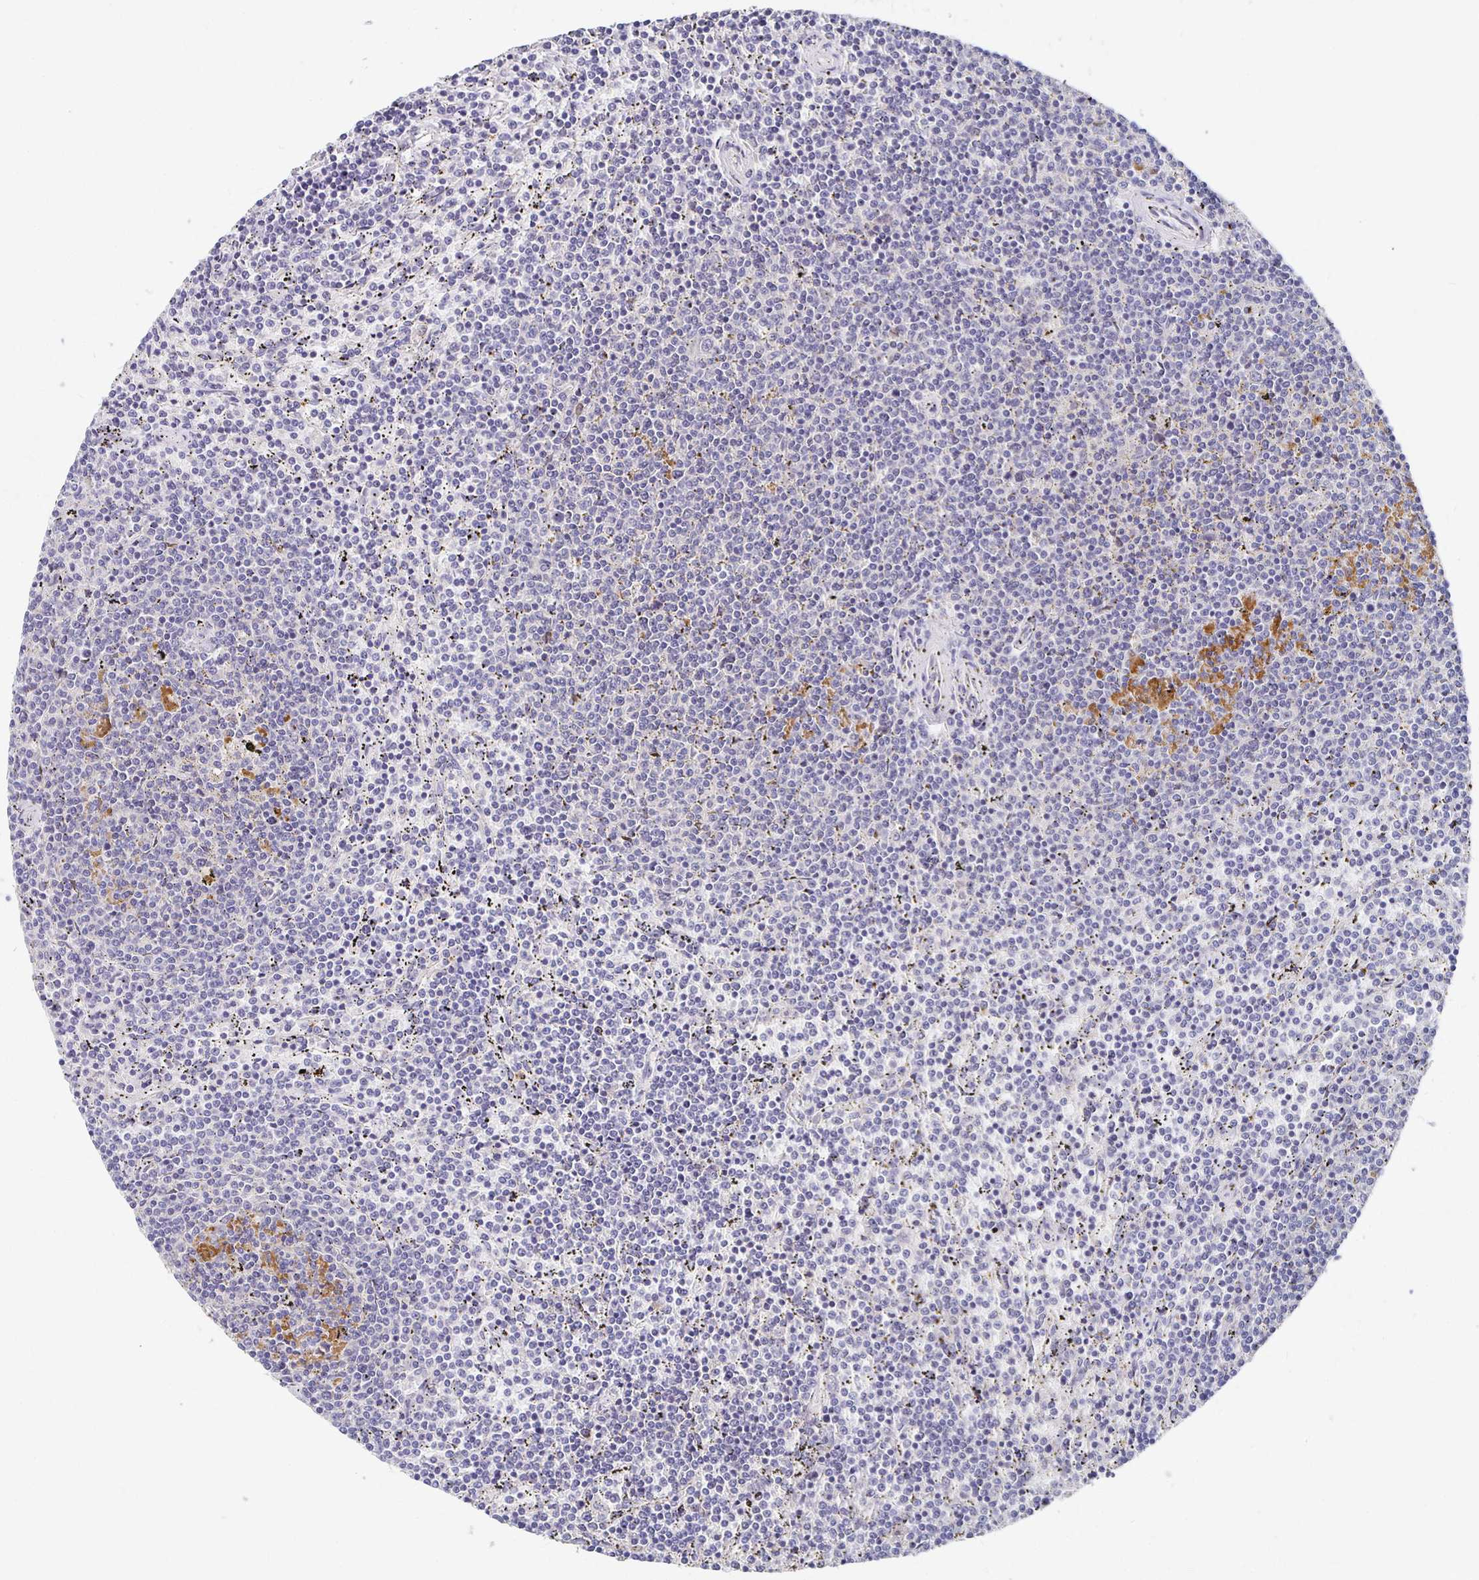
{"staining": {"intensity": "negative", "quantity": "none", "location": "none"}, "tissue": "lymphoma", "cell_type": "Tumor cells", "image_type": "cancer", "snomed": [{"axis": "morphology", "description": "Malignant lymphoma, non-Hodgkin's type, Low grade"}, {"axis": "topography", "description": "Spleen"}], "caption": "The immunohistochemistry histopathology image has no significant positivity in tumor cells of lymphoma tissue.", "gene": "FKRP", "patient": {"sex": "female", "age": 50}}